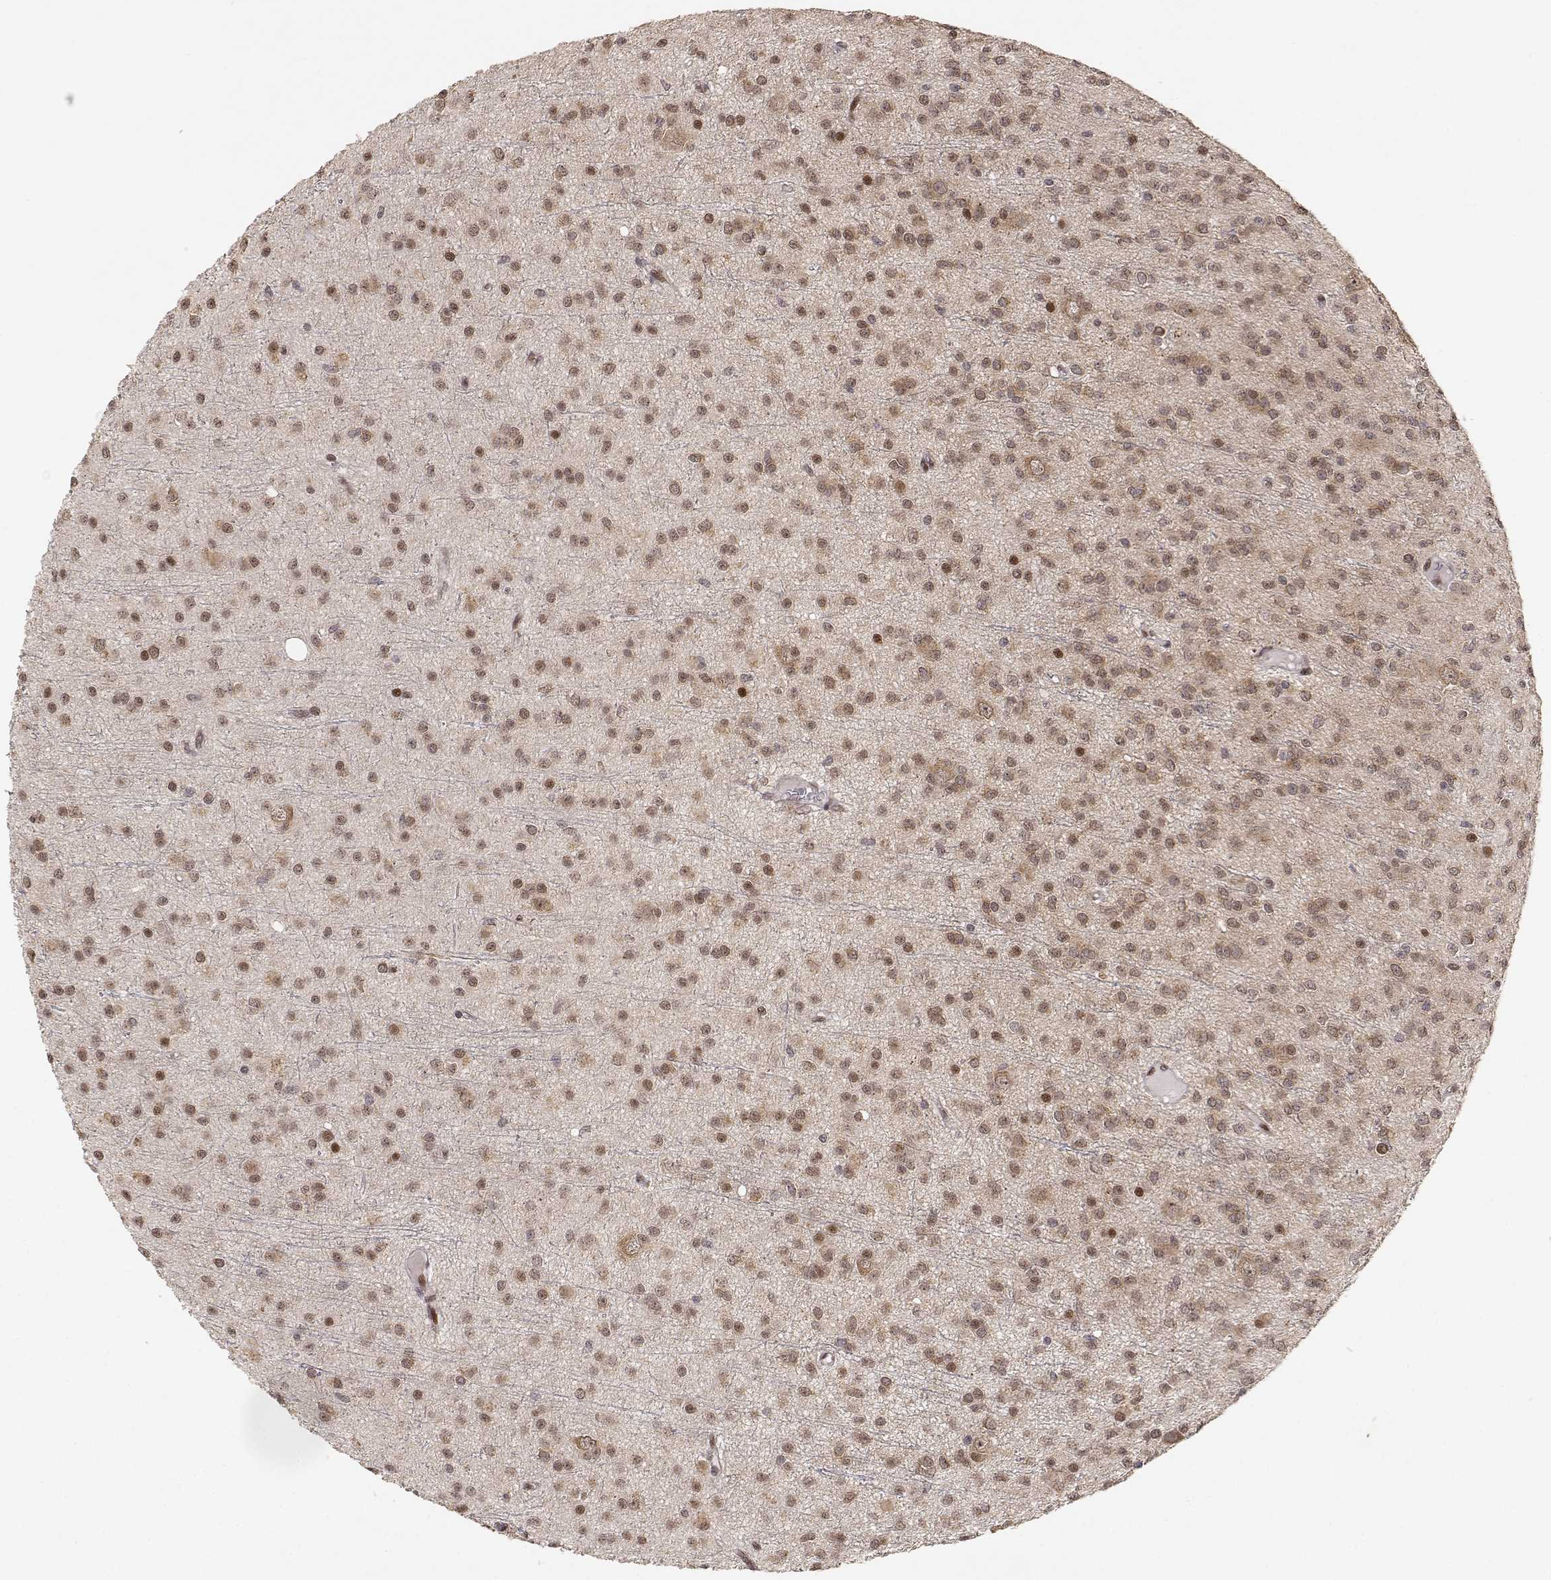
{"staining": {"intensity": "strong", "quantity": "<25%", "location": "nuclear"}, "tissue": "glioma", "cell_type": "Tumor cells", "image_type": "cancer", "snomed": [{"axis": "morphology", "description": "Glioma, malignant, Low grade"}, {"axis": "topography", "description": "Brain"}], "caption": "A medium amount of strong nuclear expression is appreciated in approximately <25% of tumor cells in glioma tissue.", "gene": "BRCA1", "patient": {"sex": "male", "age": 27}}